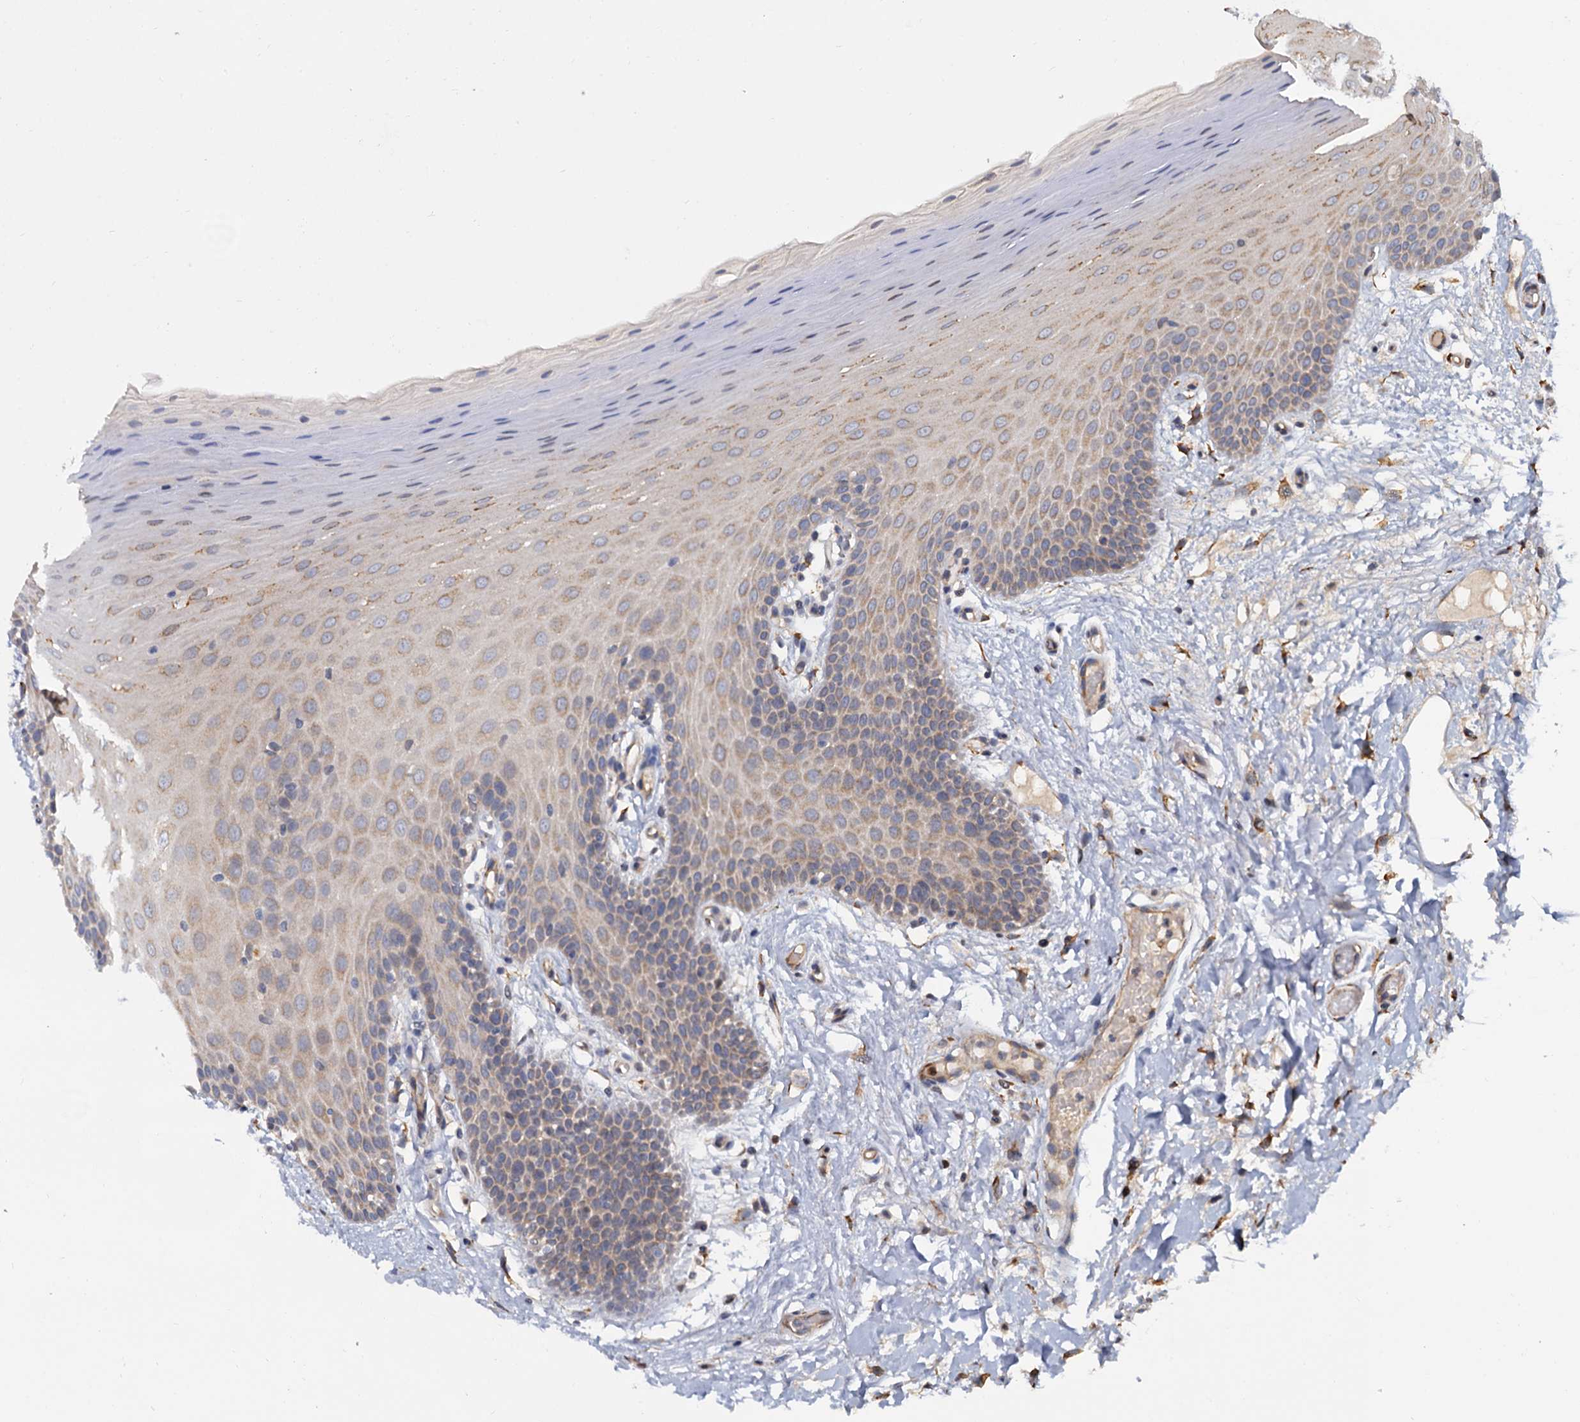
{"staining": {"intensity": "moderate", "quantity": "25%-75%", "location": "cytoplasmic/membranous"}, "tissue": "oral mucosa", "cell_type": "Squamous epithelial cells", "image_type": "normal", "snomed": [{"axis": "morphology", "description": "Normal tissue, NOS"}, {"axis": "topography", "description": "Oral tissue"}, {"axis": "topography", "description": "Tounge, NOS"}], "caption": "Normal oral mucosa was stained to show a protein in brown. There is medium levels of moderate cytoplasmic/membranous staining in about 25%-75% of squamous epithelial cells. The protein of interest is stained brown, and the nuclei are stained in blue (DAB (3,3'-diaminobenzidine) IHC with brightfield microscopy, high magnification).", "gene": "LRRC51", "patient": {"sex": "male", "age": 47}}